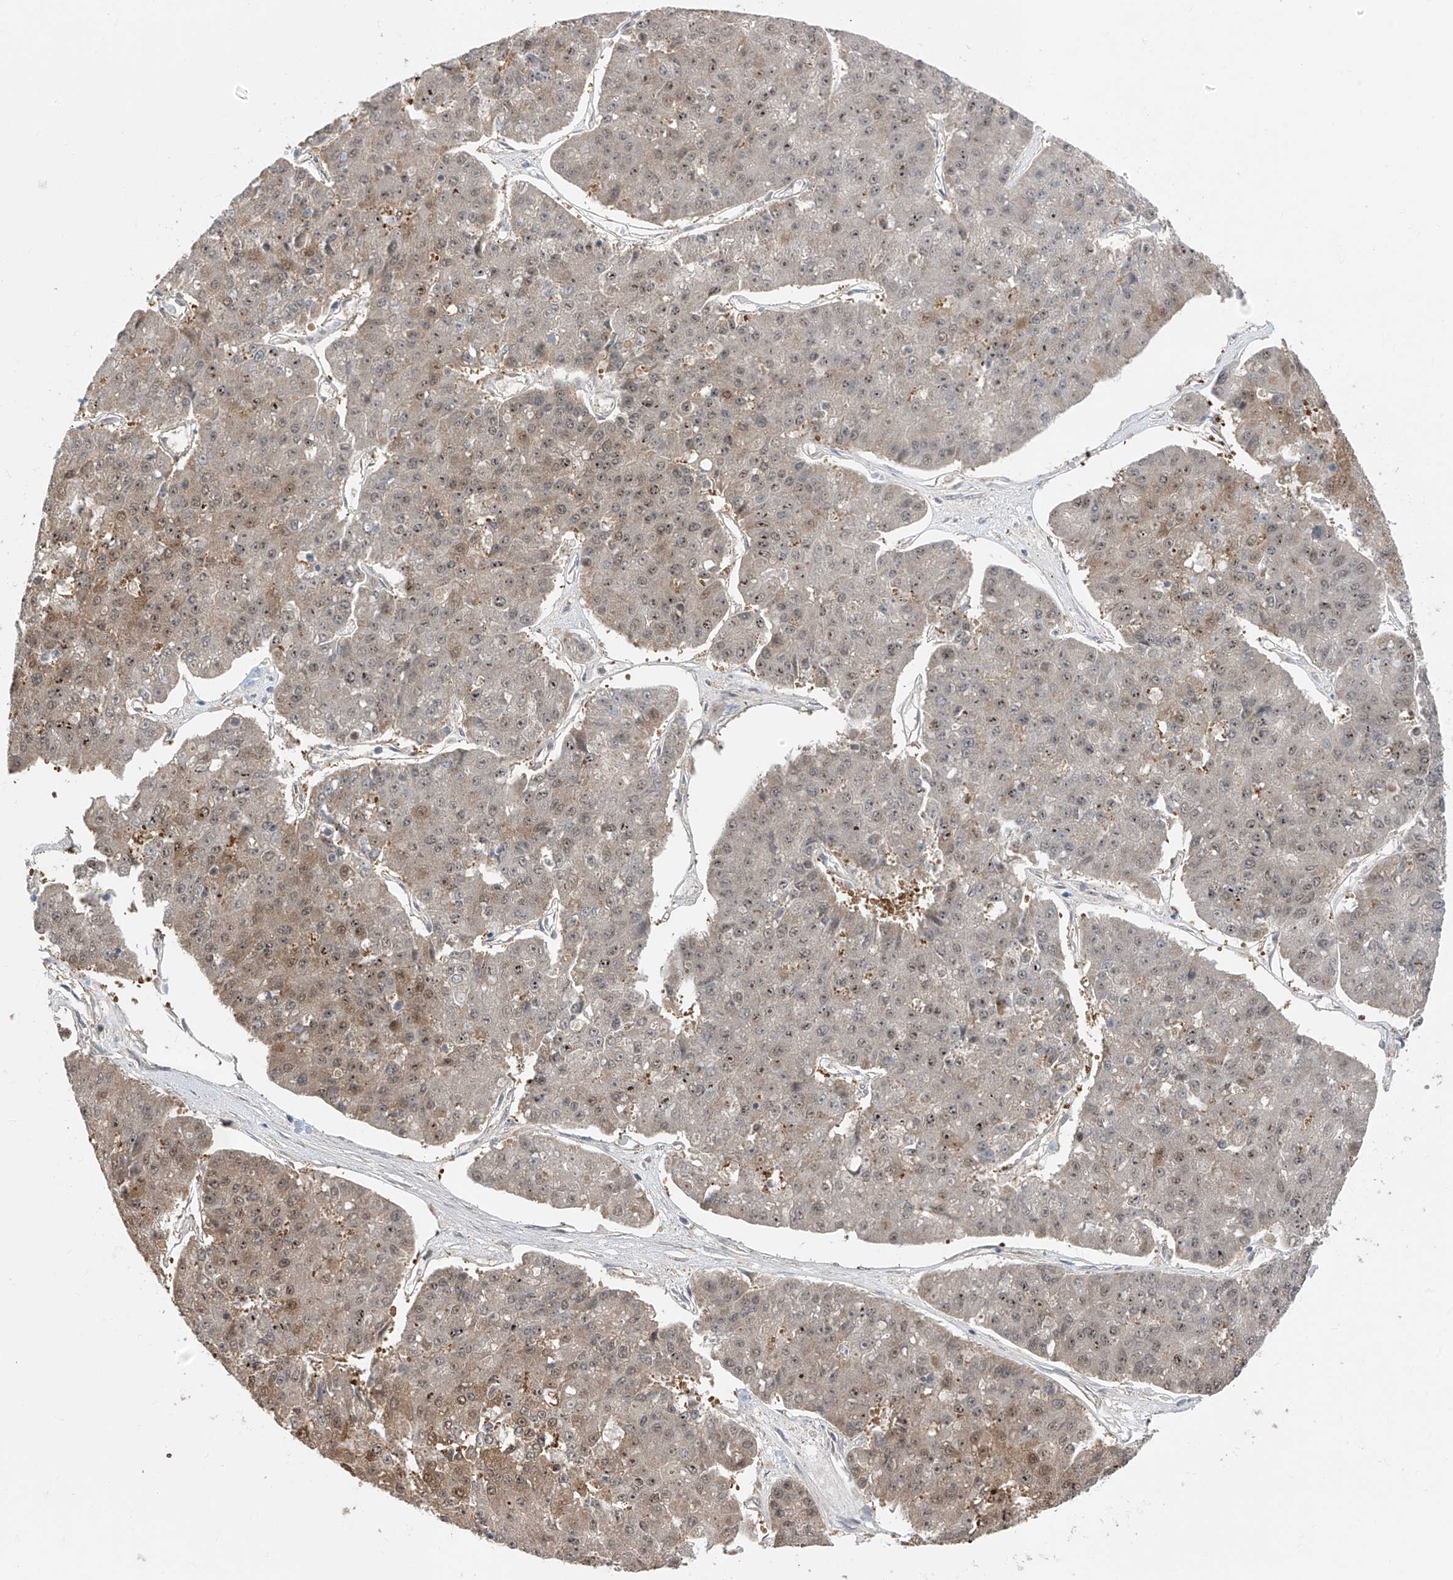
{"staining": {"intensity": "weak", "quantity": "25%-75%", "location": "cytoplasmic/membranous,nuclear"}, "tissue": "pancreatic cancer", "cell_type": "Tumor cells", "image_type": "cancer", "snomed": [{"axis": "morphology", "description": "Adenocarcinoma, NOS"}, {"axis": "topography", "description": "Pancreas"}], "caption": "This histopathology image demonstrates IHC staining of pancreatic cancer, with low weak cytoplasmic/membranous and nuclear positivity in about 25%-75% of tumor cells.", "gene": "TTC38", "patient": {"sex": "male", "age": 50}}